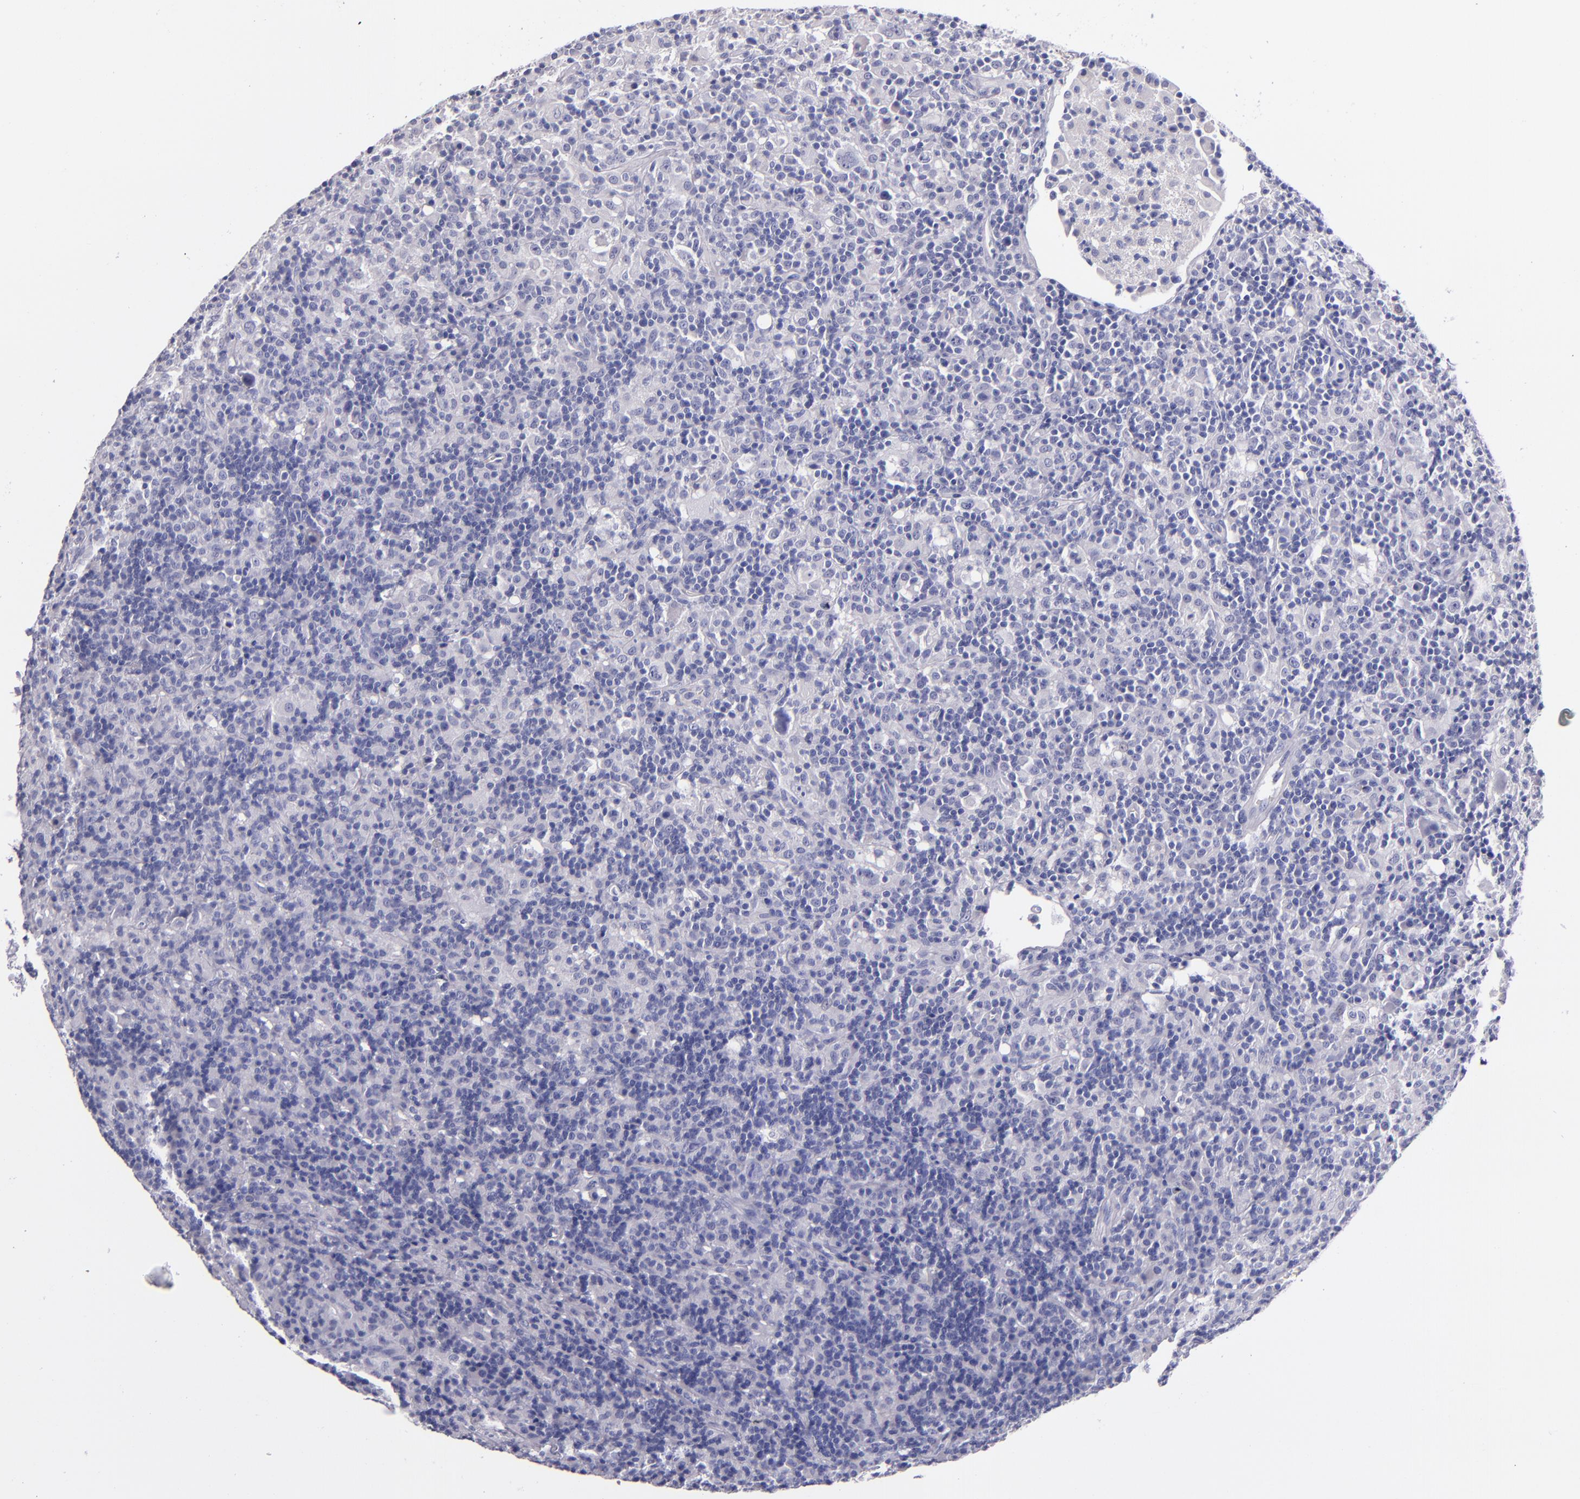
{"staining": {"intensity": "negative", "quantity": "none", "location": "none"}, "tissue": "lymphoma", "cell_type": "Tumor cells", "image_type": "cancer", "snomed": [{"axis": "morphology", "description": "Hodgkin's disease, NOS"}, {"axis": "topography", "description": "Lymph node"}], "caption": "Immunohistochemistry (IHC) of lymphoma shows no staining in tumor cells. (DAB (3,3'-diaminobenzidine) IHC with hematoxylin counter stain).", "gene": "F13A1", "patient": {"sex": "male", "age": 46}}